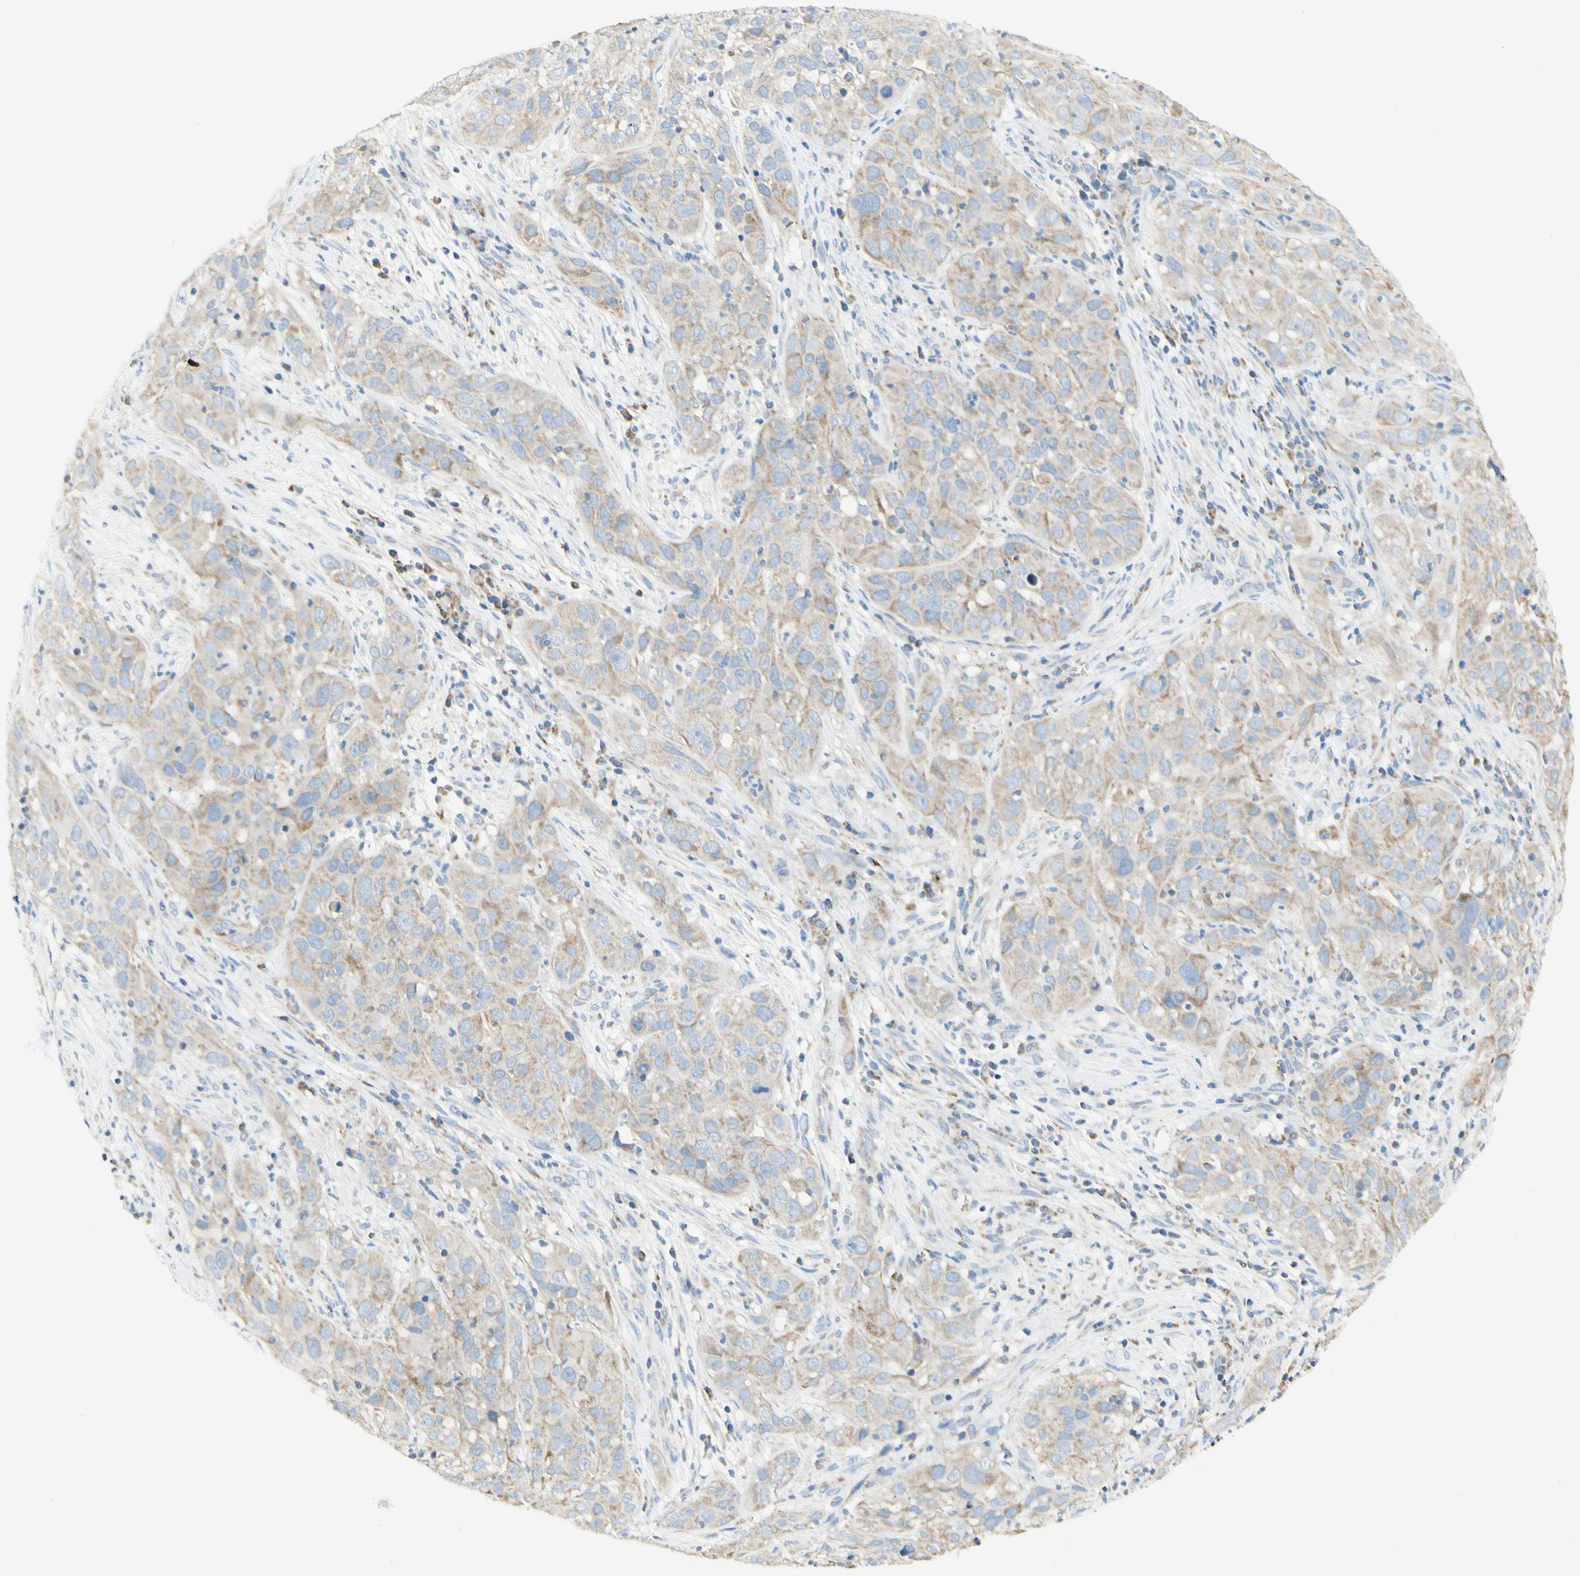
{"staining": {"intensity": "weak", "quantity": ">75%", "location": "cytoplasmic/membranous"}, "tissue": "cervical cancer", "cell_type": "Tumor cells", "image_type": "cancer", "snomed": [{"axis": "morphology", "description": "Squamous cell carcinoma, NOS"}, {"axis": "topography", "description": "Cervix"}], "caption": "Tumor cells demonstrate weak cytoplasmic/membranous expression in about >75% of cells in cervical cancer. The protein is shown in brown color, while the nuclei are stained blue.", "gene": "ARMC10", "patient": {"sex": "female", "age": 32}}